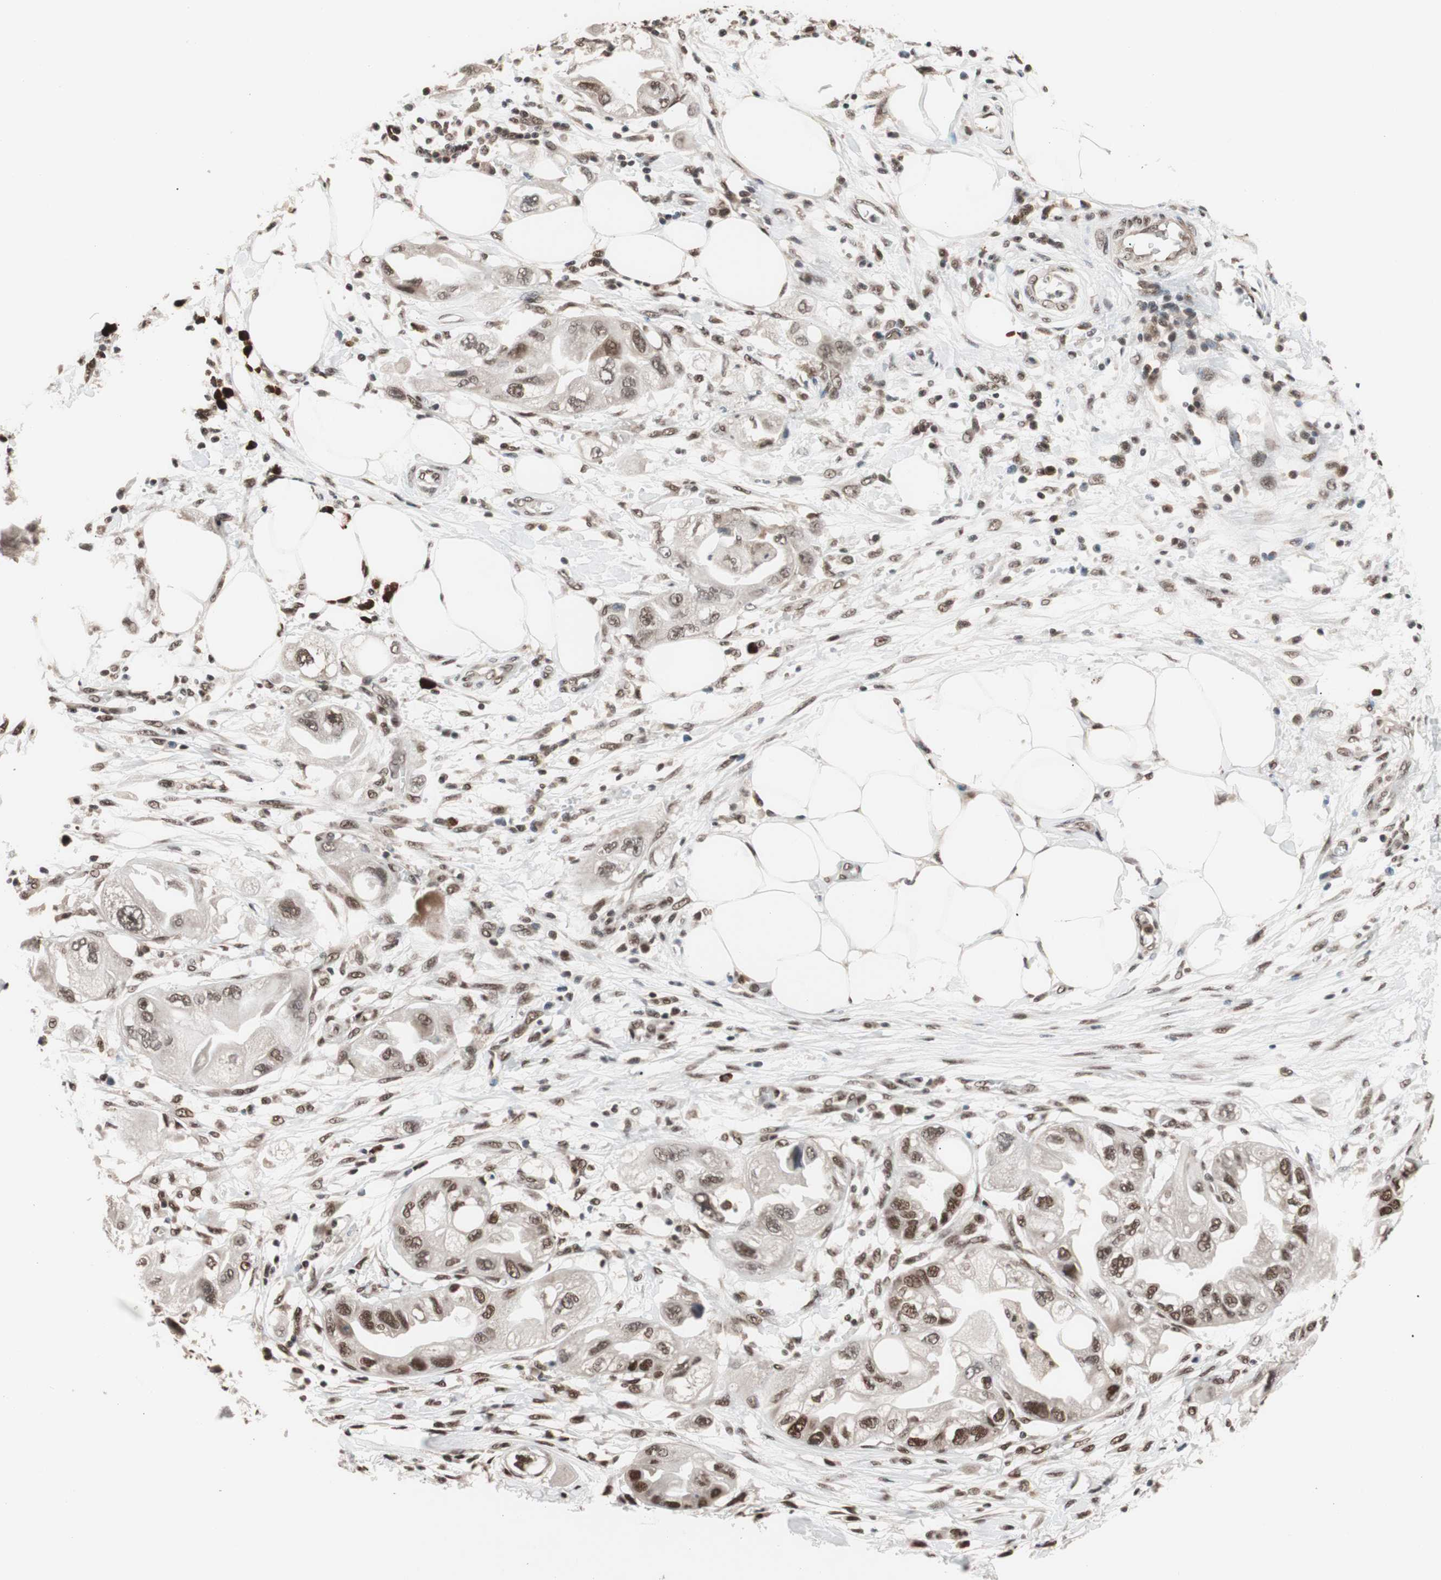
{"staining": {"intensity": "moderate", "quantity": ">75%", "location": "nuclear"}, "tissue": "endometrial cancer", "cell_type": "Tumor cells", "image_type": "cancer", "snomed": [{"axis": "morphology", "description": "Adenocarcinoma, NOS"}, {"axis": "topography", "description": "Endometrium"}], "caption": "Endometrial adenocarcinoma was stained to show a protein in brown. There is medium levels of moderate nuclear positivity in approximately >75% of tumor cells. (brown staining indicates protein expression, while blue staining denotes nuclei).", "gene": "CHAMP1", "patient": {"sex": "female", "age": 67}}